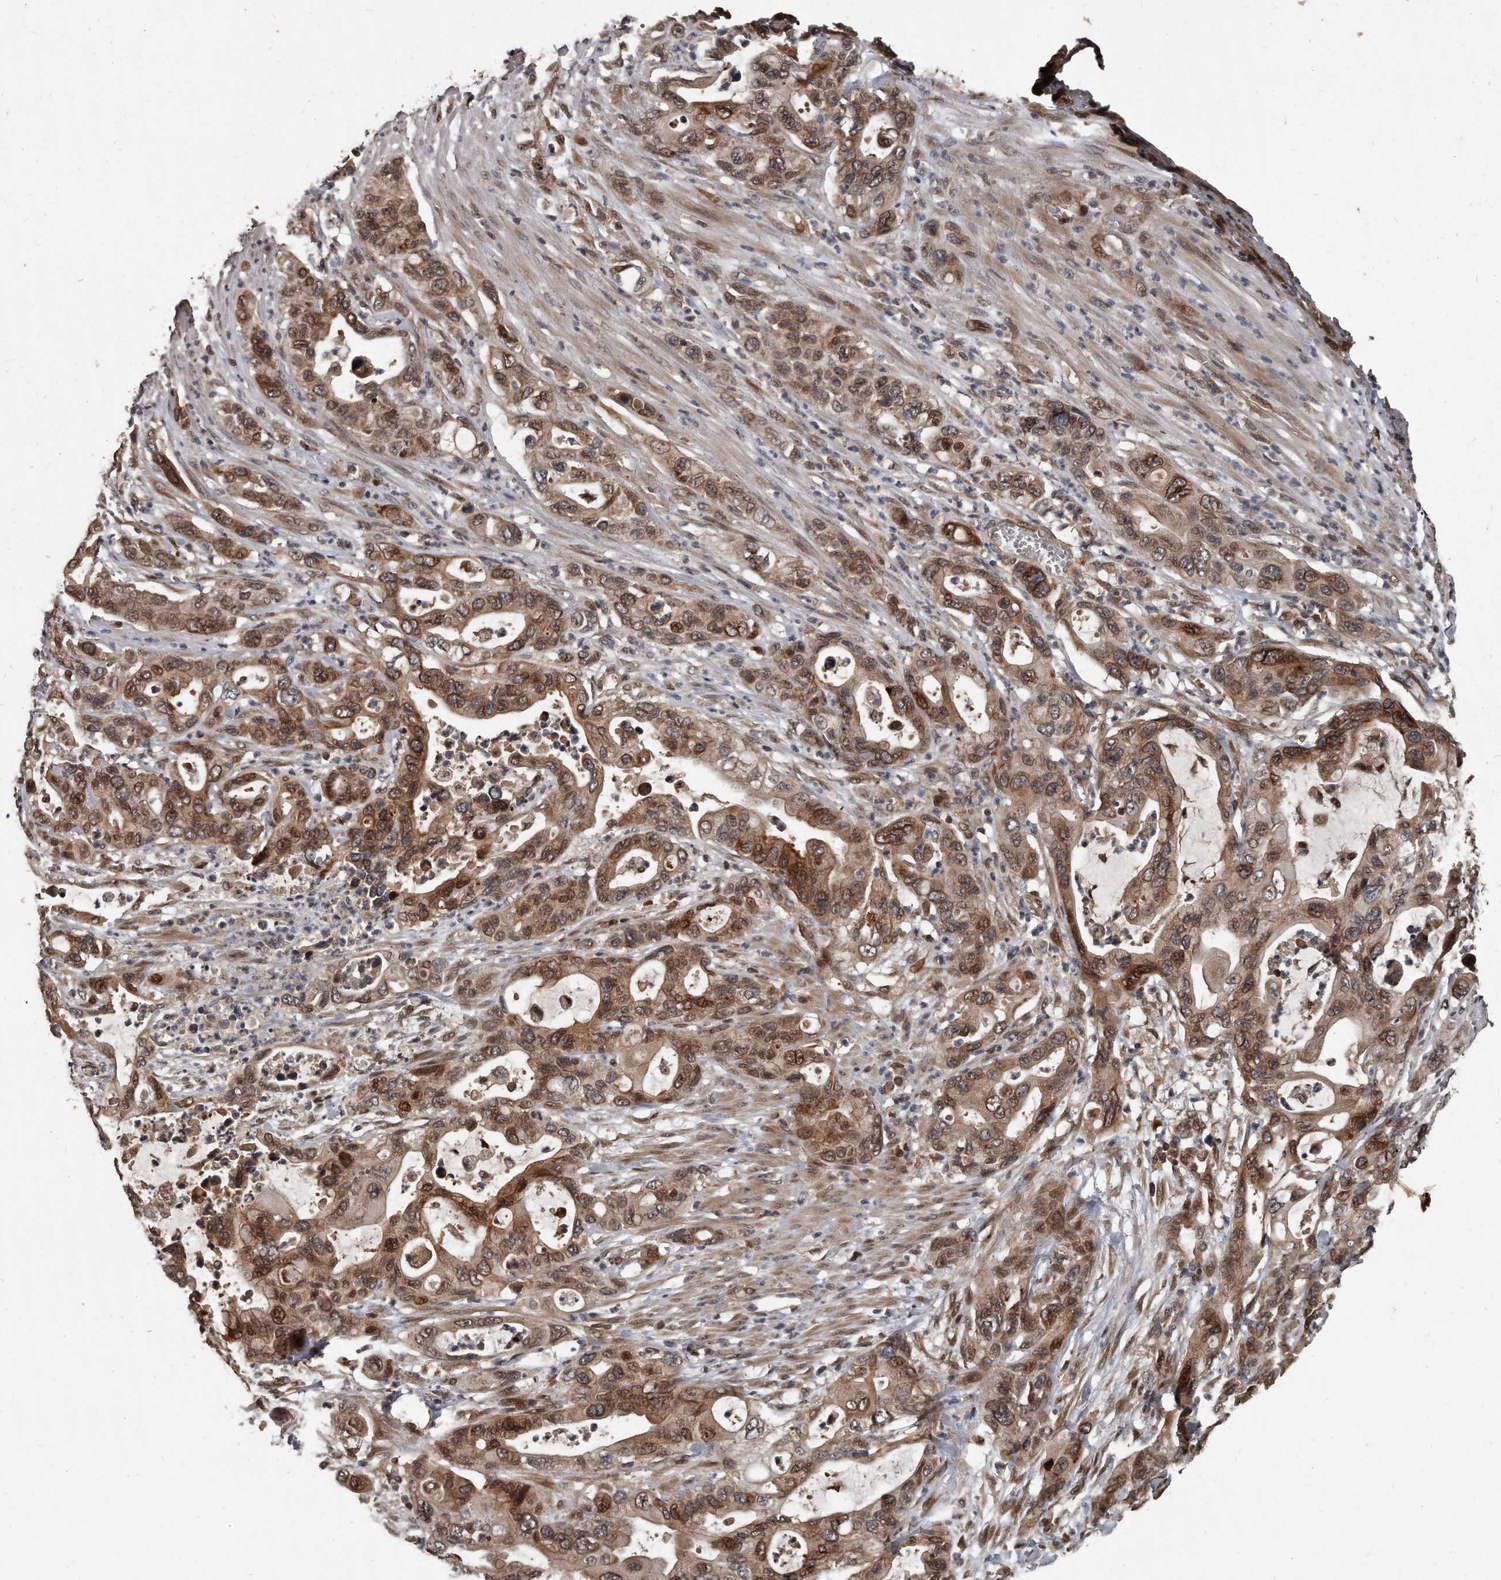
{"staining": {"intensity": "moderate", "quantity": ">75%", "location": "cytoplasmic/membranous,nuclear"}, "tissue": "pancreatic cancer", "cell_type": "Tumor cells", "image_type": "cancer", "snomed": [{"axis": "morphology", "description": "Adenocarcinoma, NOS"}, {"axis": "topography", "description": "Pancreas"}], "caption": "Moderate cytoplasmic/membranous and nuclear expression for a protein is present in approximately >75% of tumor cells of pancreatic adenocarcinoma using immunohistochemistry (IHC).", "gene": "GCH1", "patient": {"sex": "female", "age": 71}}